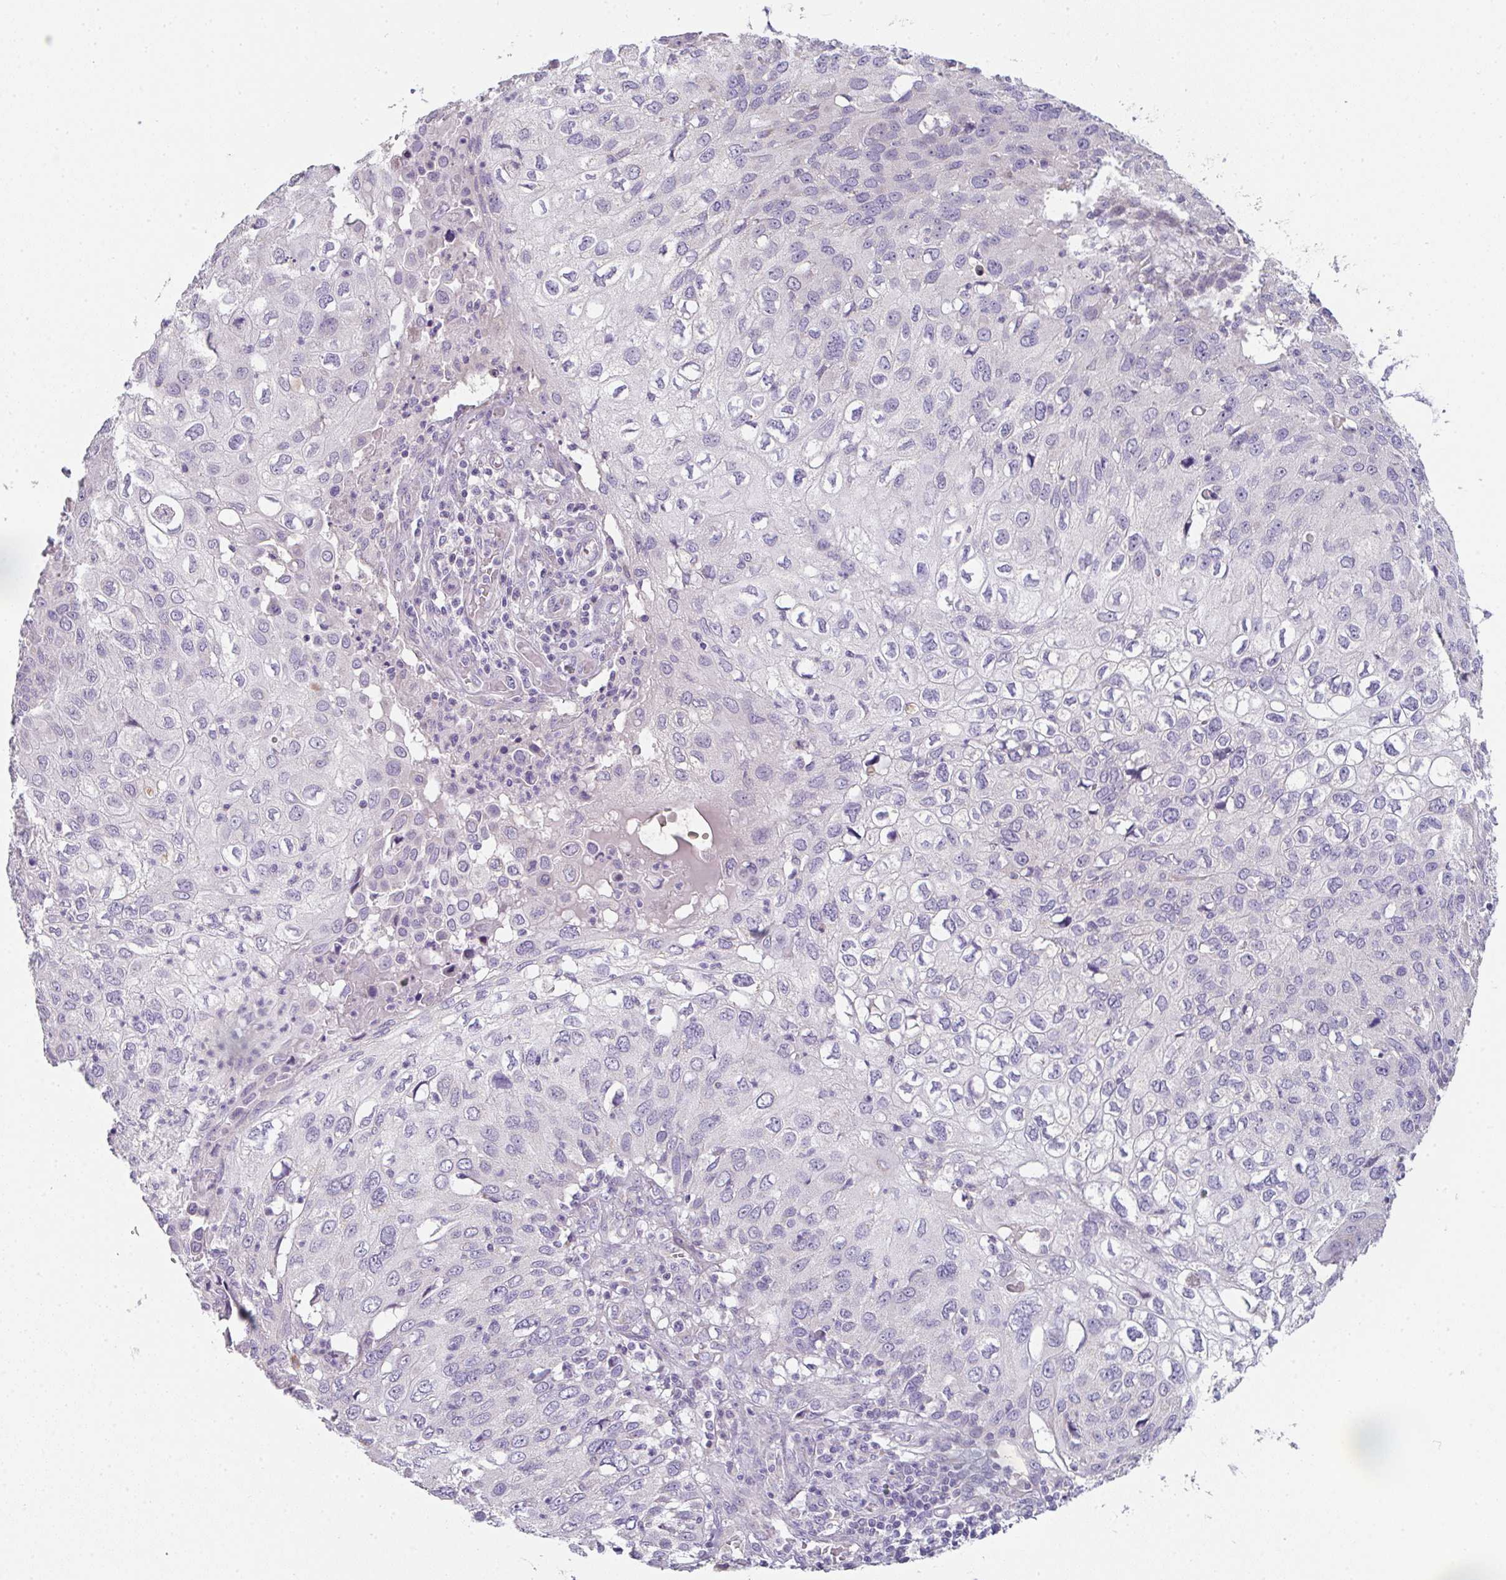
{"staining": {"intensity": "negative", "quantity": "none", "location": "none"}, "tissue": "skin cancer", "cell_type": "Tumor cells", "image_type": "cancer", "snomed": [{"axis": "morphology", "description": "Squamous cell carcinoma, NOS"}, {"axis": "topography", "description": "Skin"}], "caption": "Immunohistochemistry (IHC) of human skin cancer shows no positivity in tumor cells.", "gene": "CACNA1S", "patient": {"sex": "male", "age": 87}}